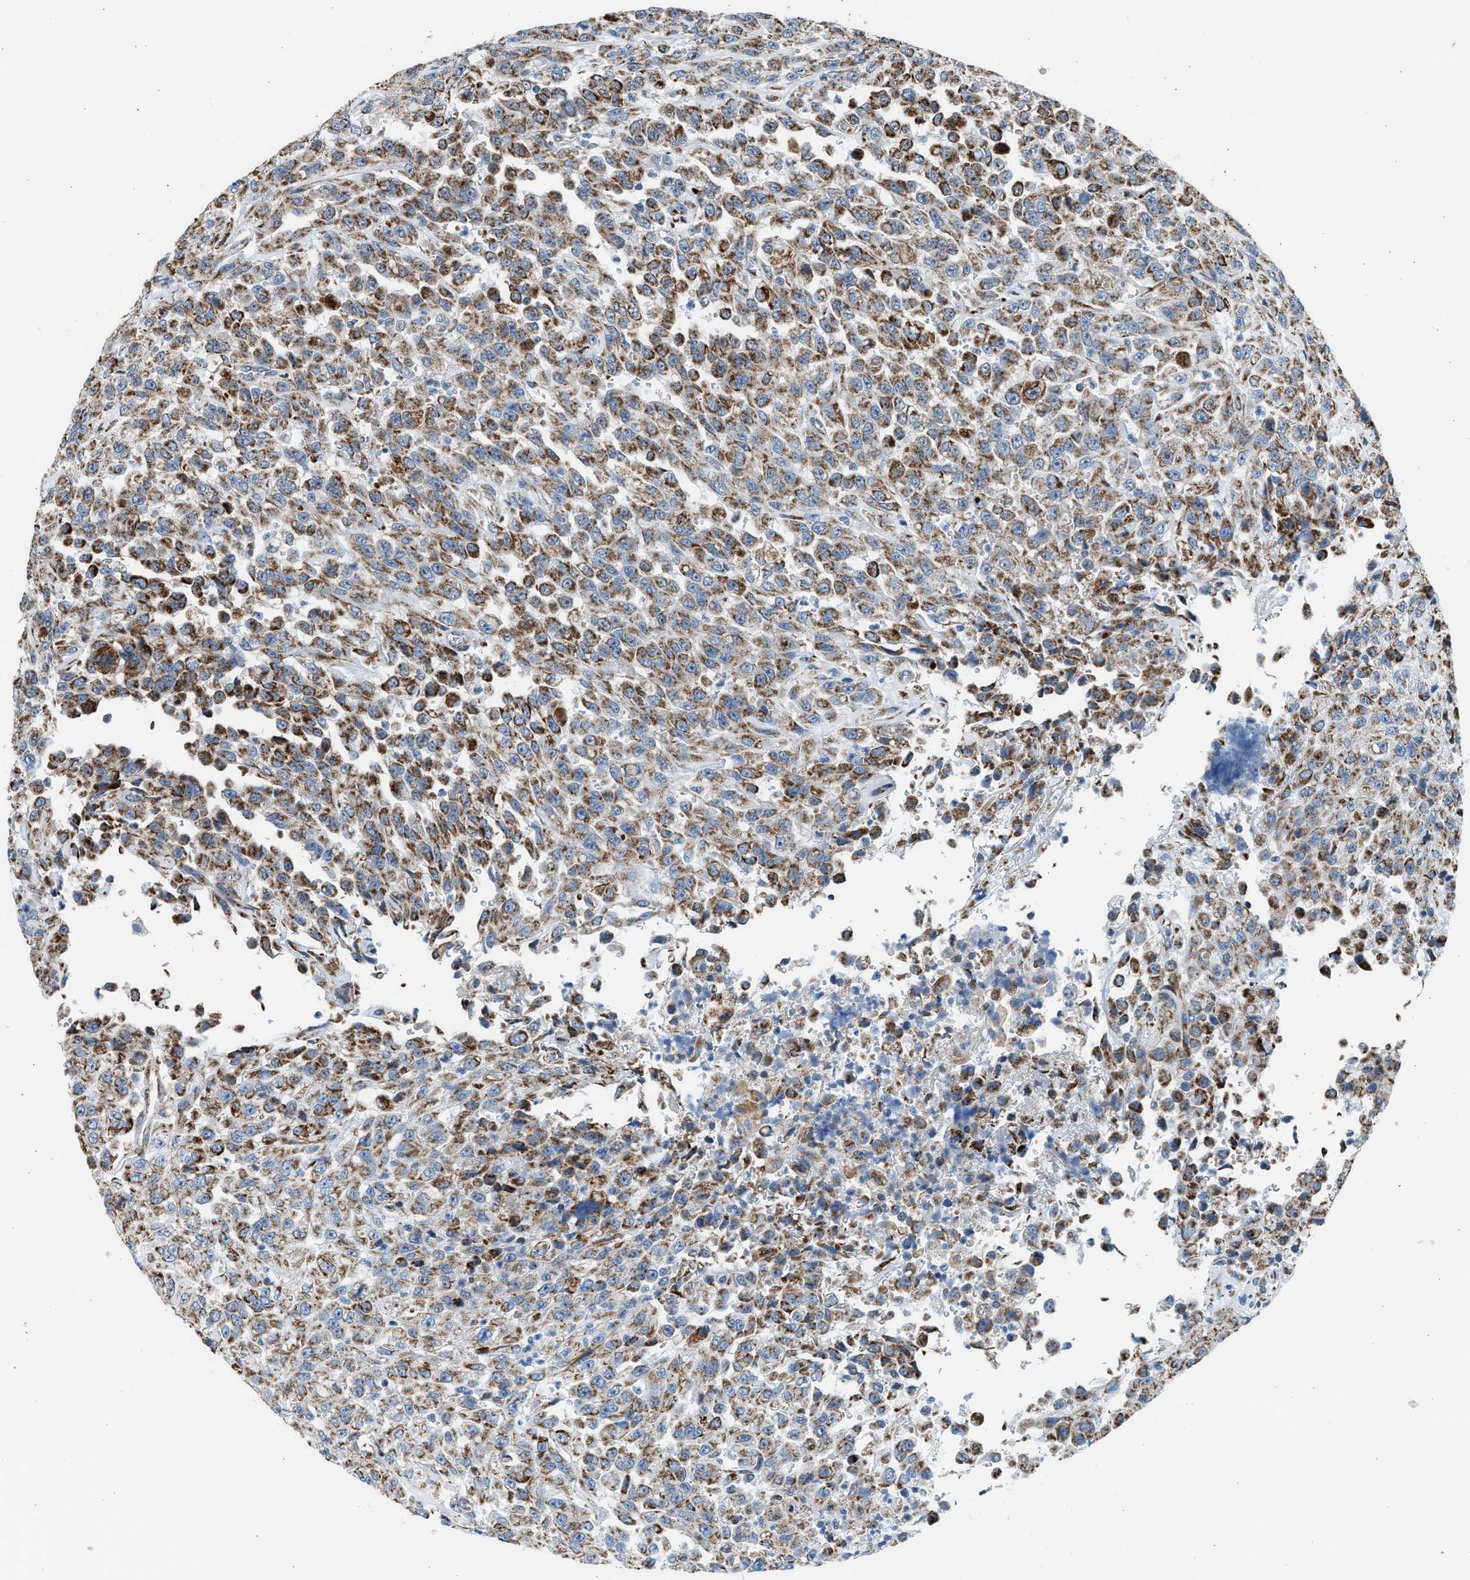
{"staining": {"intensity": "strong", "quantity": ">75%", "location": "cytoplasmic/membranous"}, "tissue": "urothelial cancer", "cell_type": "Tumor cells", "image_type": "cancer", "snomed": [{"axis": "morphology", "description": "Urothelial carcinoma, High grade"}, {"axis": "topography", "description": "Urinary bladder"}], "caption": "Protein staining of urothelial carcinoma (high-grade) tissue displays strong cytoplasmic/membranous staining in about >75% of tumor cells.", "gene": "KCNMB3", "patient": {"sex": "male", "age": 46}}